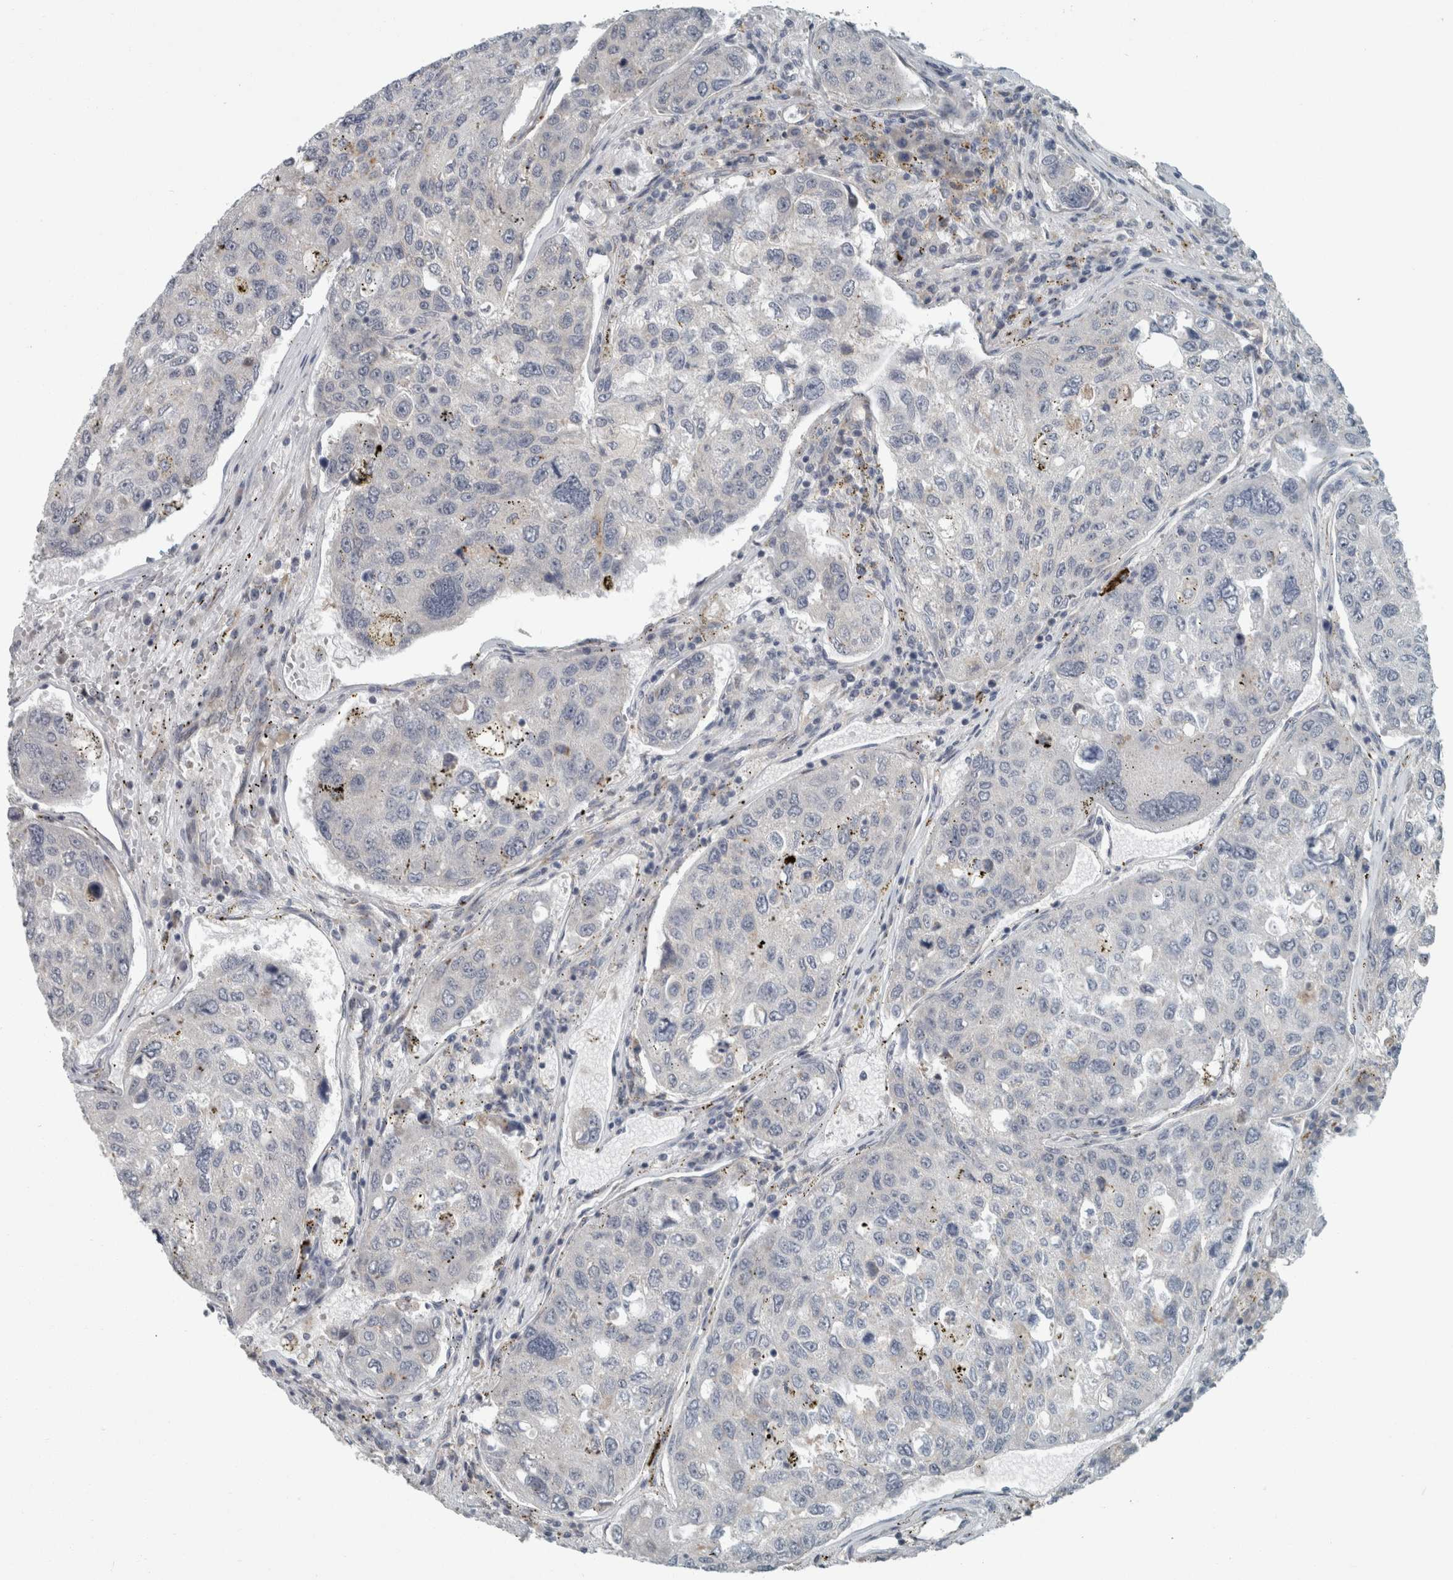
{"staining": {"intensity": "negative", "quantity": "none", "location": "none"}, "tissue": "urothelial cancer", "cell_type": "Tumor cells", "image_type": "cancer", "snomed": [{"axis": "morphology", "description": "Urothelial carcinoma, High grade"}, {"axis": "topography", "description": "Lymph node"}, {"axis": "topography", "description": "Urinary bladder"}], "caption": "DAB immunohistochemical staining of human urothelial cancer exhibits no significant positivity in tumor cells.", "gene": "KIF1C", "patient": {"sex": "male", "age": 51}}